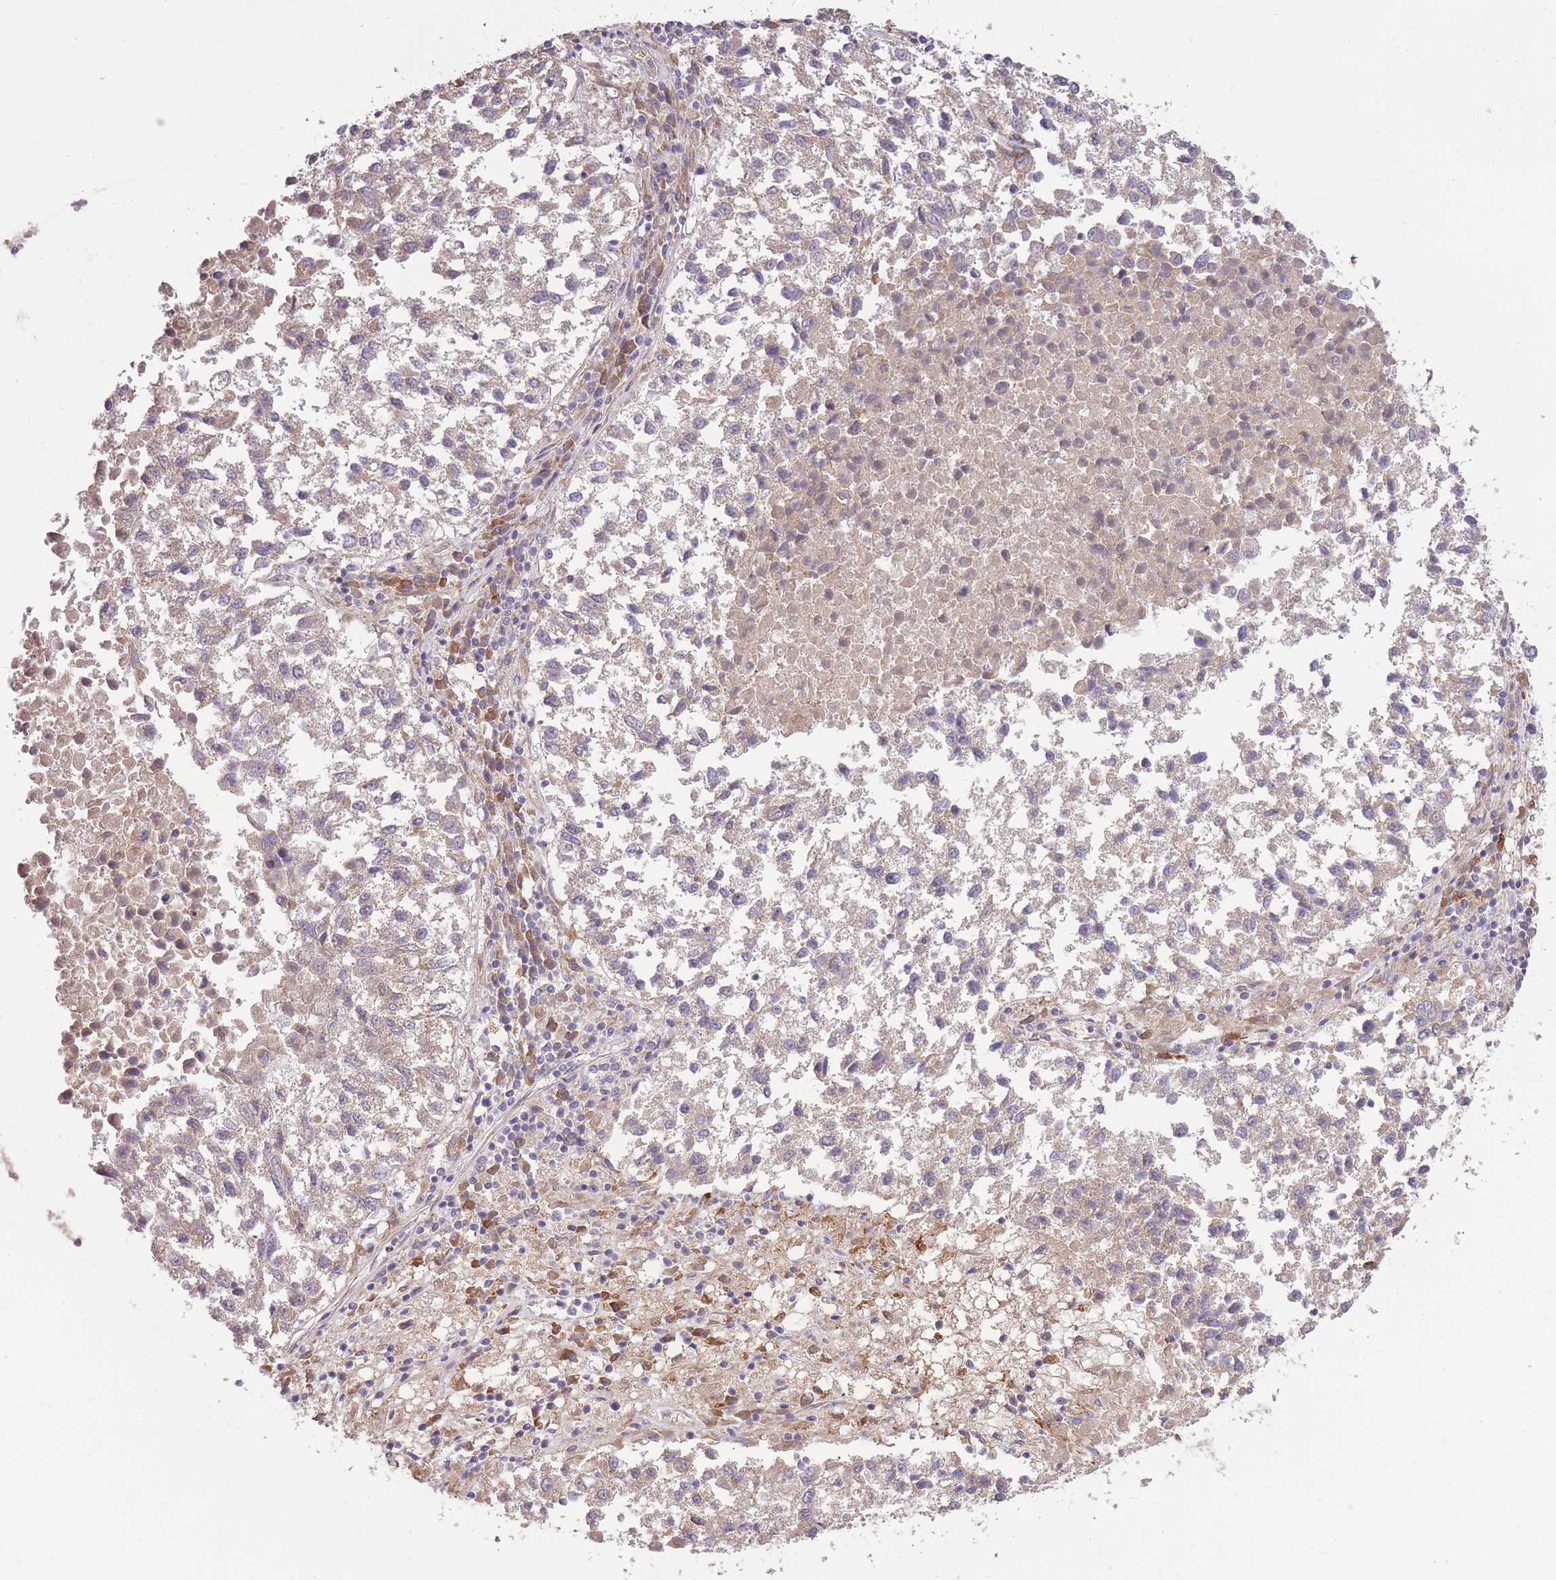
{"staining": {"intensity": "weak", "quantity": "<25%", "location": "cytoplasmic/membranous"}, "tissue": "lung cancer", "cell_type": "Tumor cells", "image_type": "cancer", "snomed": [{"axis": "morphology", "description": "Squamous cell carcinoma, NOS"}, {"axis": "topography", "description": "Lung"}], "caption": "DAB immunohistochemical staining of lung cancer (squamous cell carcinoma) exhibits no significant staining in tumor cells.", "gene": "POLR3F", "patient": {"sex": "male", "age": 73}}